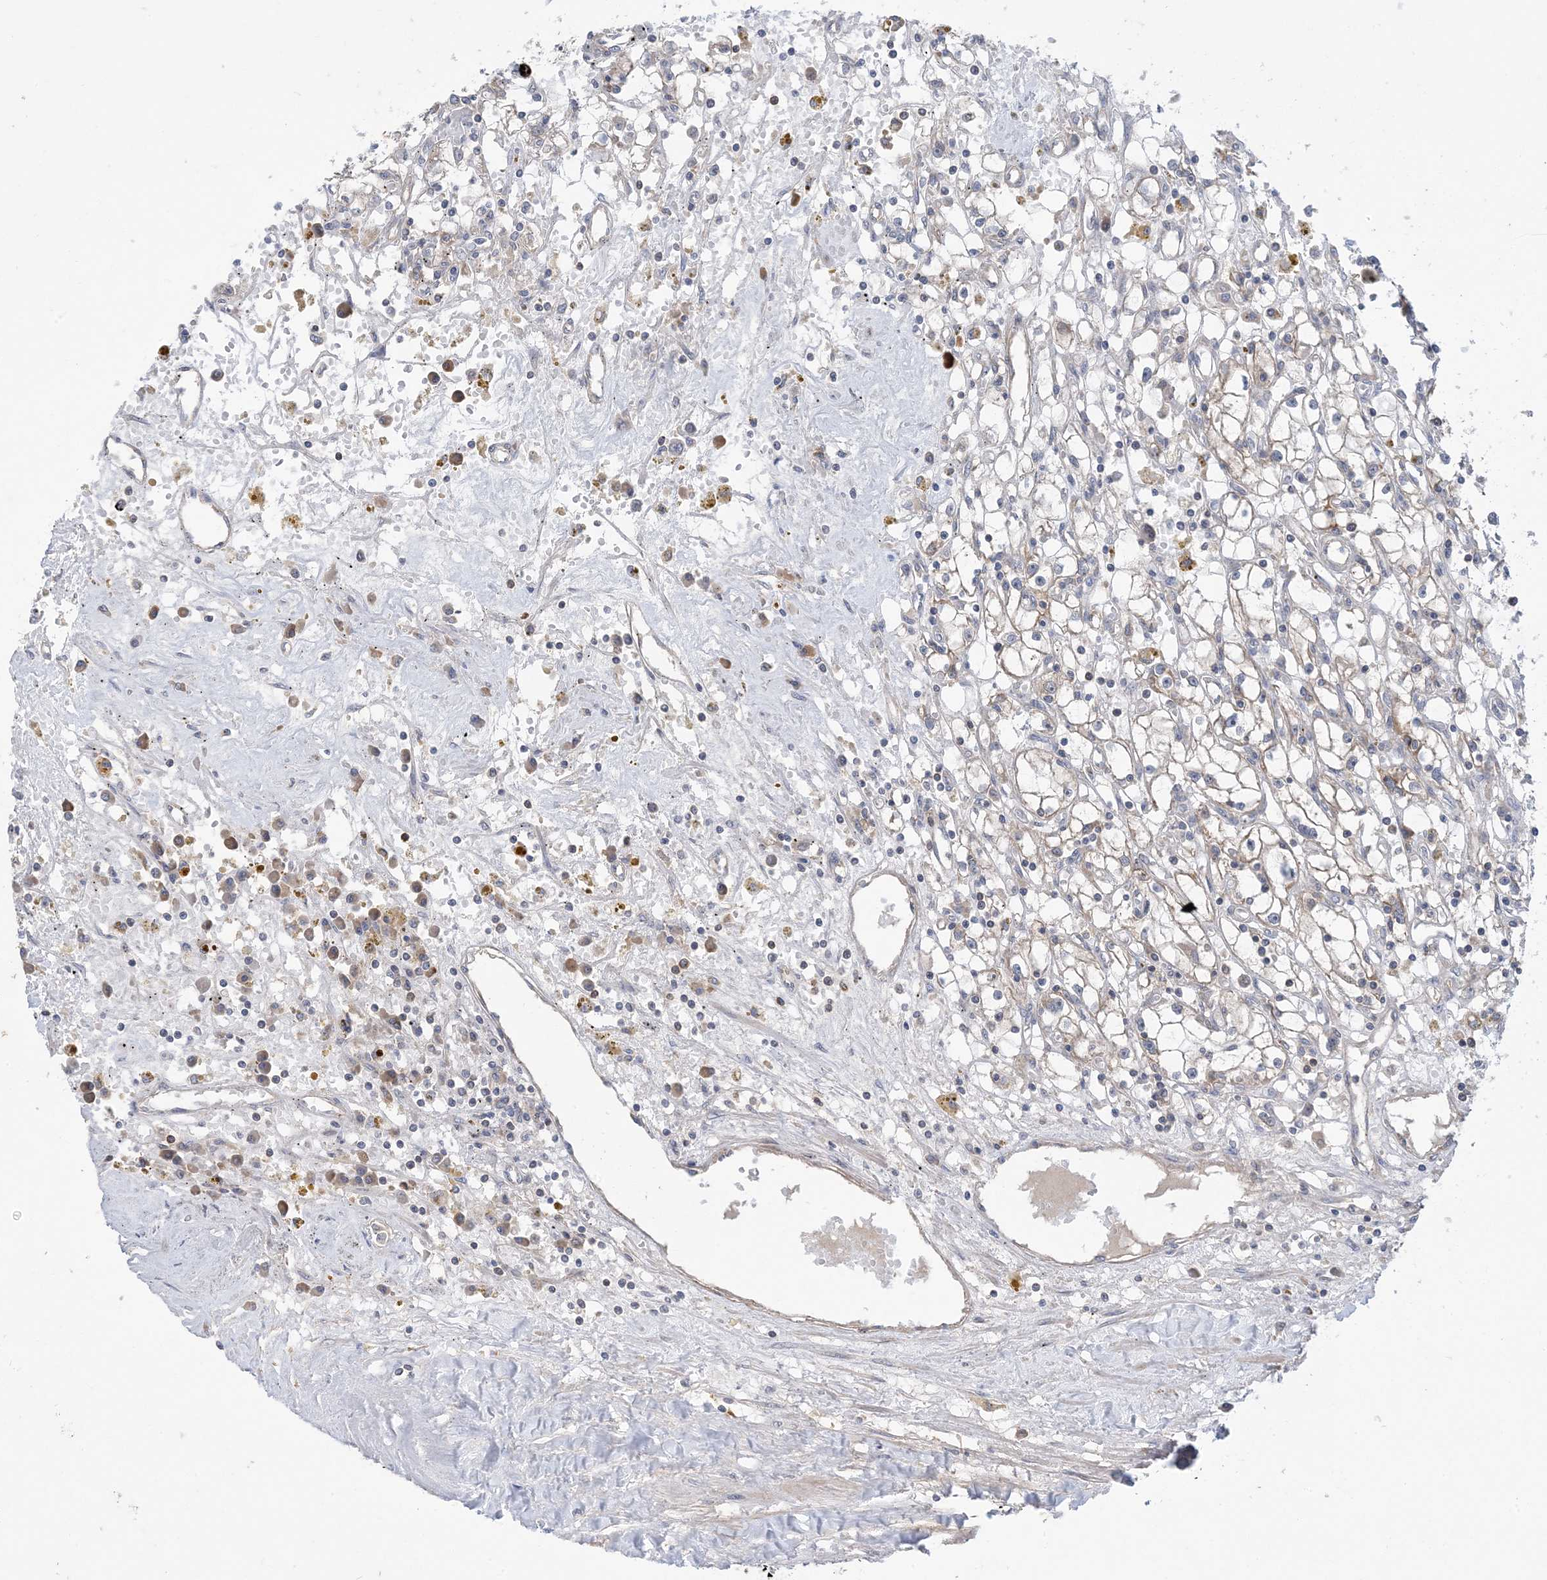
{"staining": {"intensity": "negative", "quantity": "none", "location": "none"}, "tissue": "renal cancer", "cell_type": "Tumor cells", "image_type": "cancer", "snomed": [{"axis": "morphology", "description": "Adenocarcinoma, NOS"}, {"axis": "topography", "description": "Kidney"}], "caption": "A micrograph of adenocarcinoma (renal) stained for a protein exhibits no brown staining in tumor cells.", "gene": "AOC1", "patient": {"sex": "male", "age": 56}}